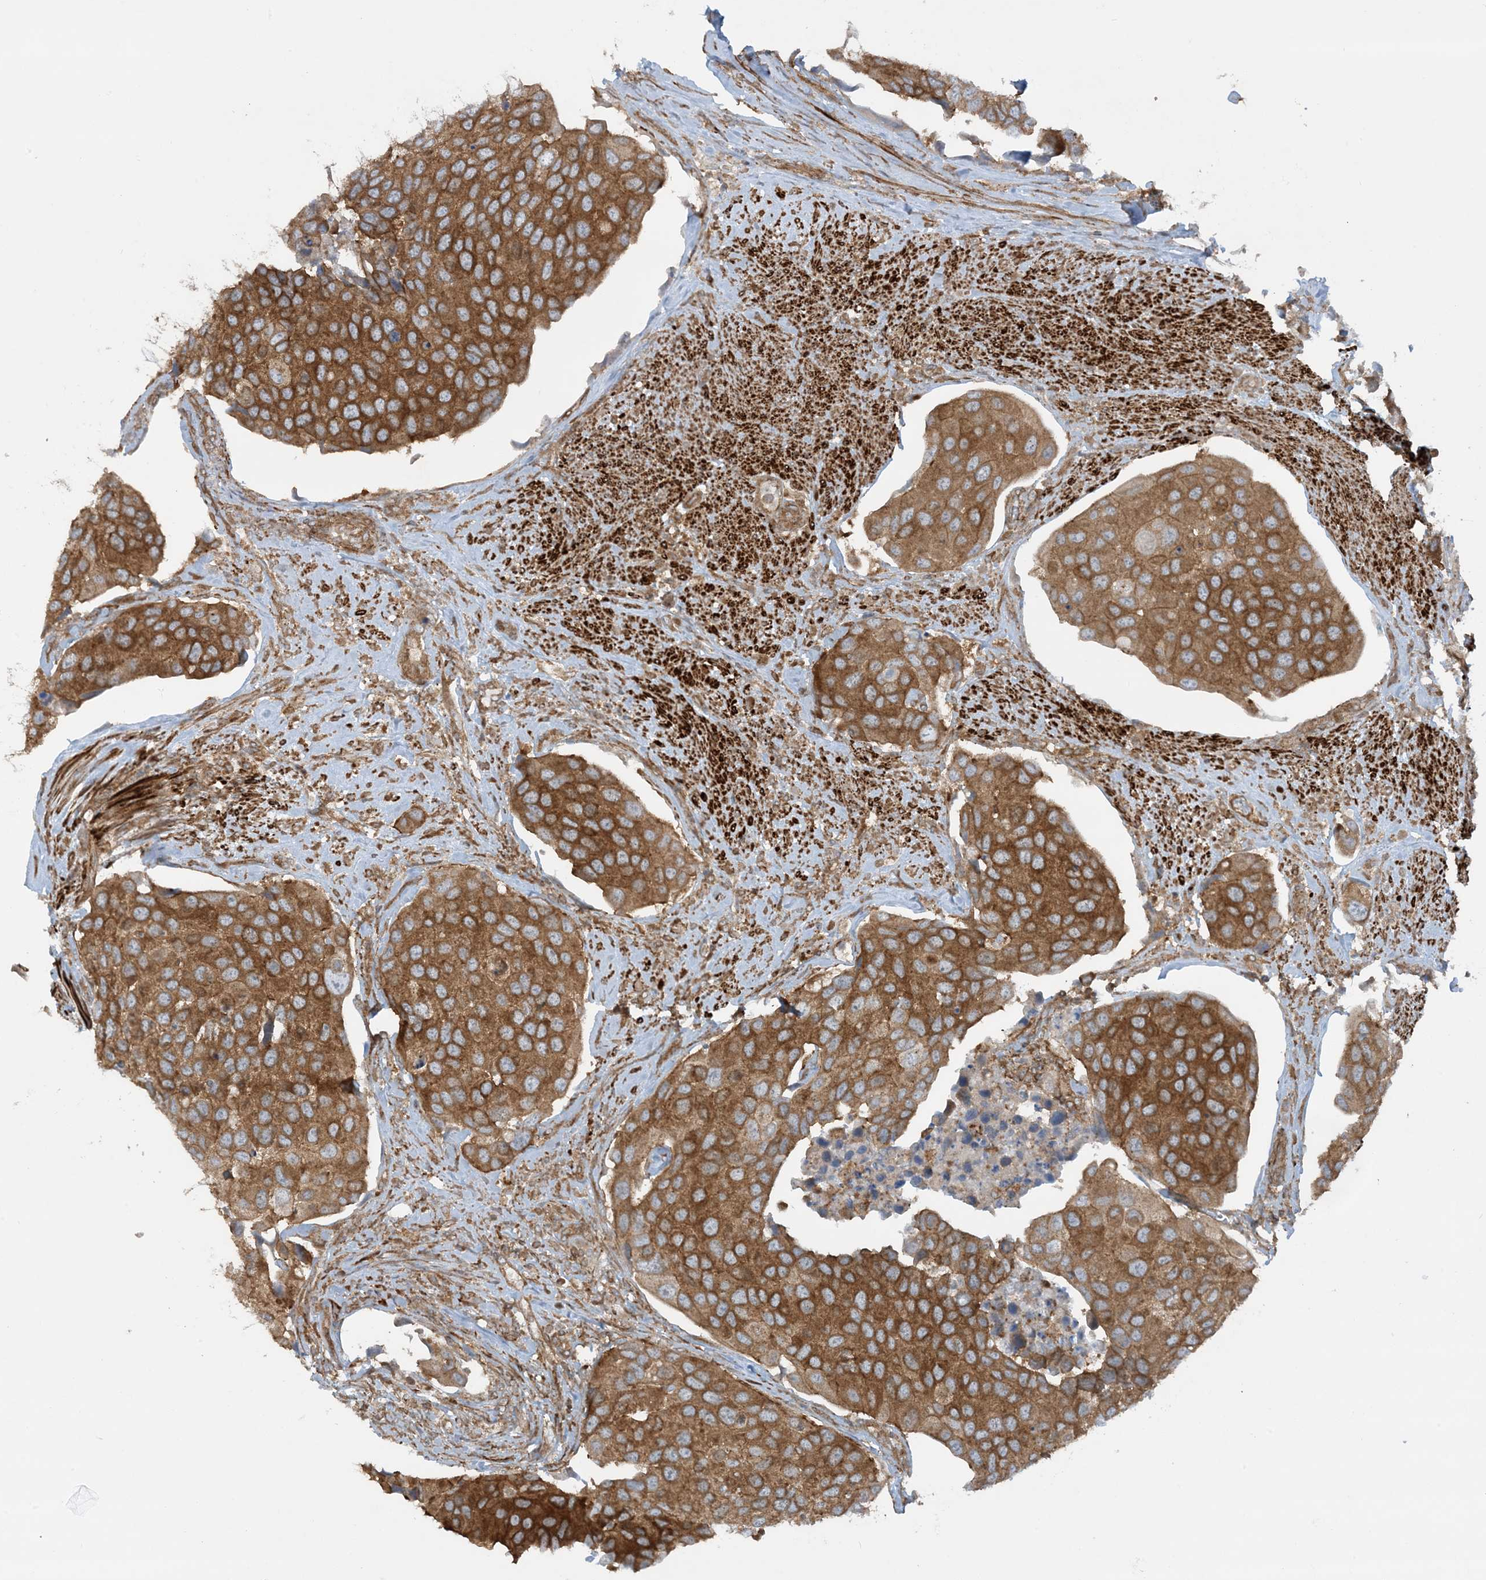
{"staining": {"intensity": "moderate", "quantity": ">75%", "location": "cytoplasmic/membranous"}, "tissue": "urothelial cancer", "cell_type": "Tumor cells", "image_type": "cancer", "snomed": [{"axis": "morphology", "description": "Urothelial carcinoma, High grade"}, {"axis": "topography", "description": "Urinary bladder"}], "caption": "Immunohistochemical staining of urothelial cancer shows medium levels of moderate cytoplasmic/membranous staining in about >75% of tumor cells.", "gene": "STAM2", "patient": {"sex": "male", "age": 74}}